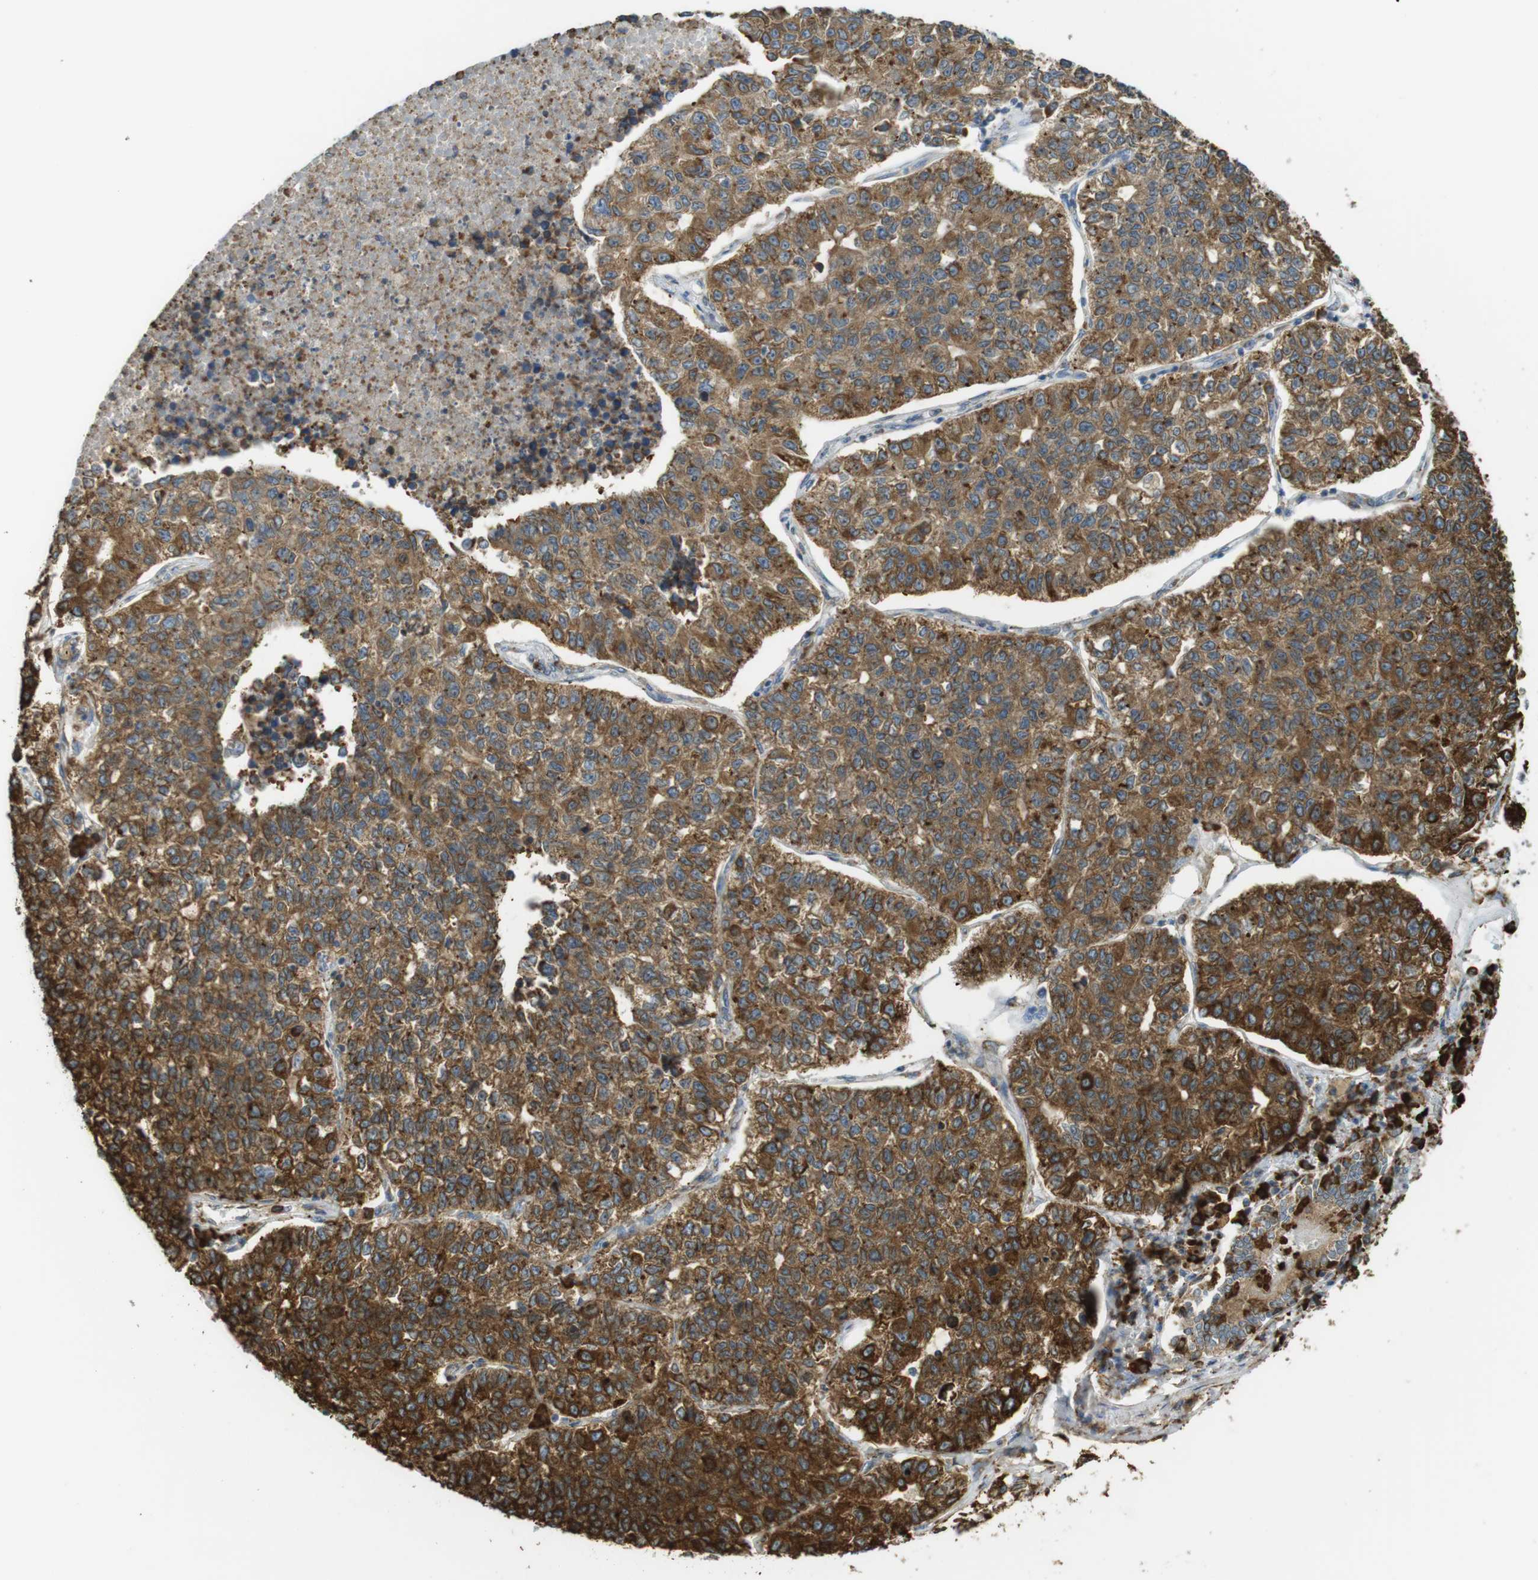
{"staining": {"intensity": "moderate", "quantity": ">75%", "location": "cytoplasmic/membranous"}, "tissue": "lung cancer", "cell_type": "Tumor cells", "image_type": "cancer", "snomed": [{"axis": "morphology", "description": "Adenocarcinoma, NOS"}, {"axis": "topography", "description": "Lung"}], "caption": "This is a histology image of immunohistochemistry (IHC) staining of adenocarcinoma (lung), which shows moderate staining in the cytoplasmic/membranous of tumor cells.", "gene": "MBOAT2", "patient": {"sex": "male", "age": 49}}